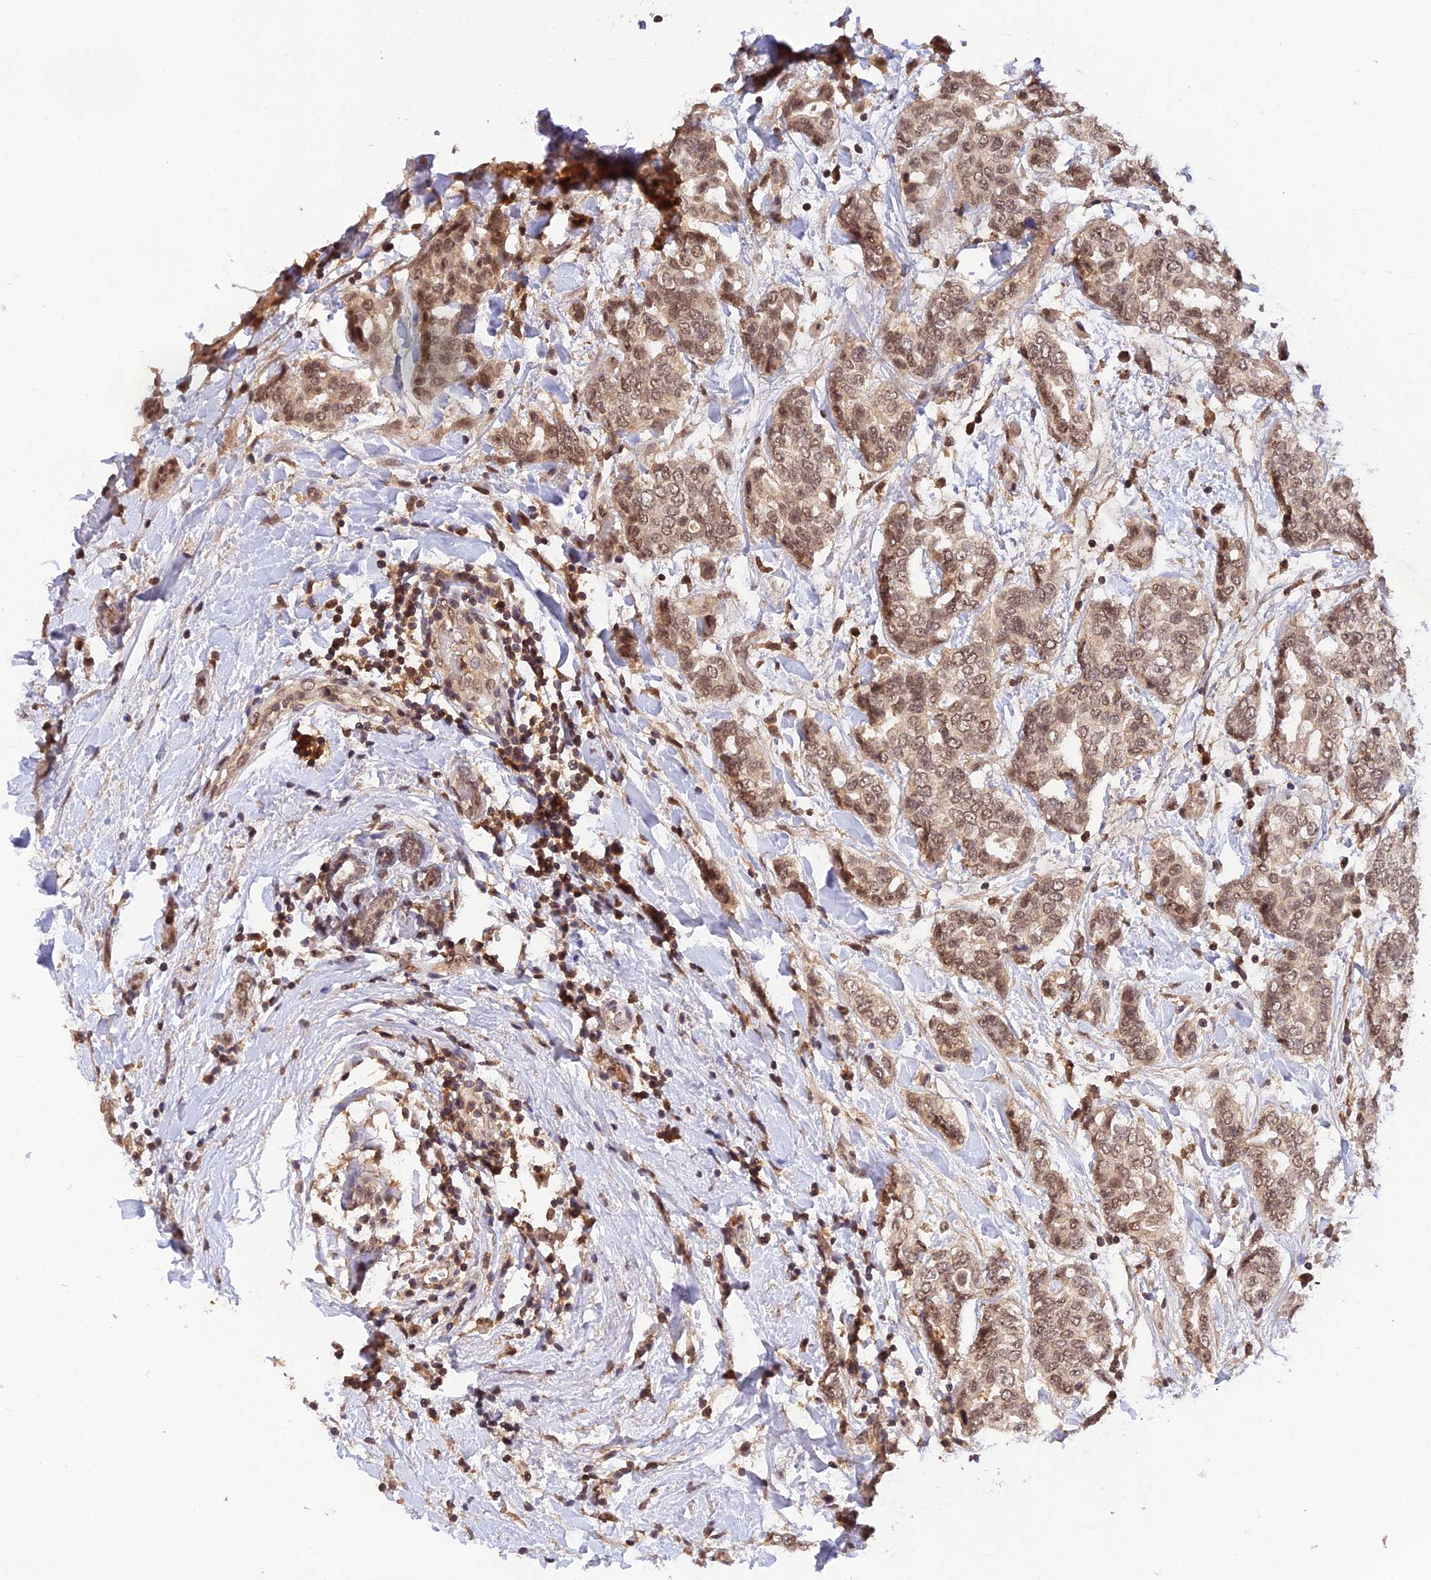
{"staining": {"intensity": "moderate", "quantity": ">75%", "location": "nuclear"}, "tissue": "breast cancer", "cell_type": "Tumor cells", "image_type": "cancer", "snomed": [{"axis": "morphology", "description": "Lobular carcinoma"}, {"axis": "topography", "description": "Breast"}], "caption": "This is an image of immunohistochemistry staining of breast cancer, which shows moderate staining in the nuclear of tumor cells.", "gene": "ZNF436", "patient": {"sex": "female", "age": 51}}